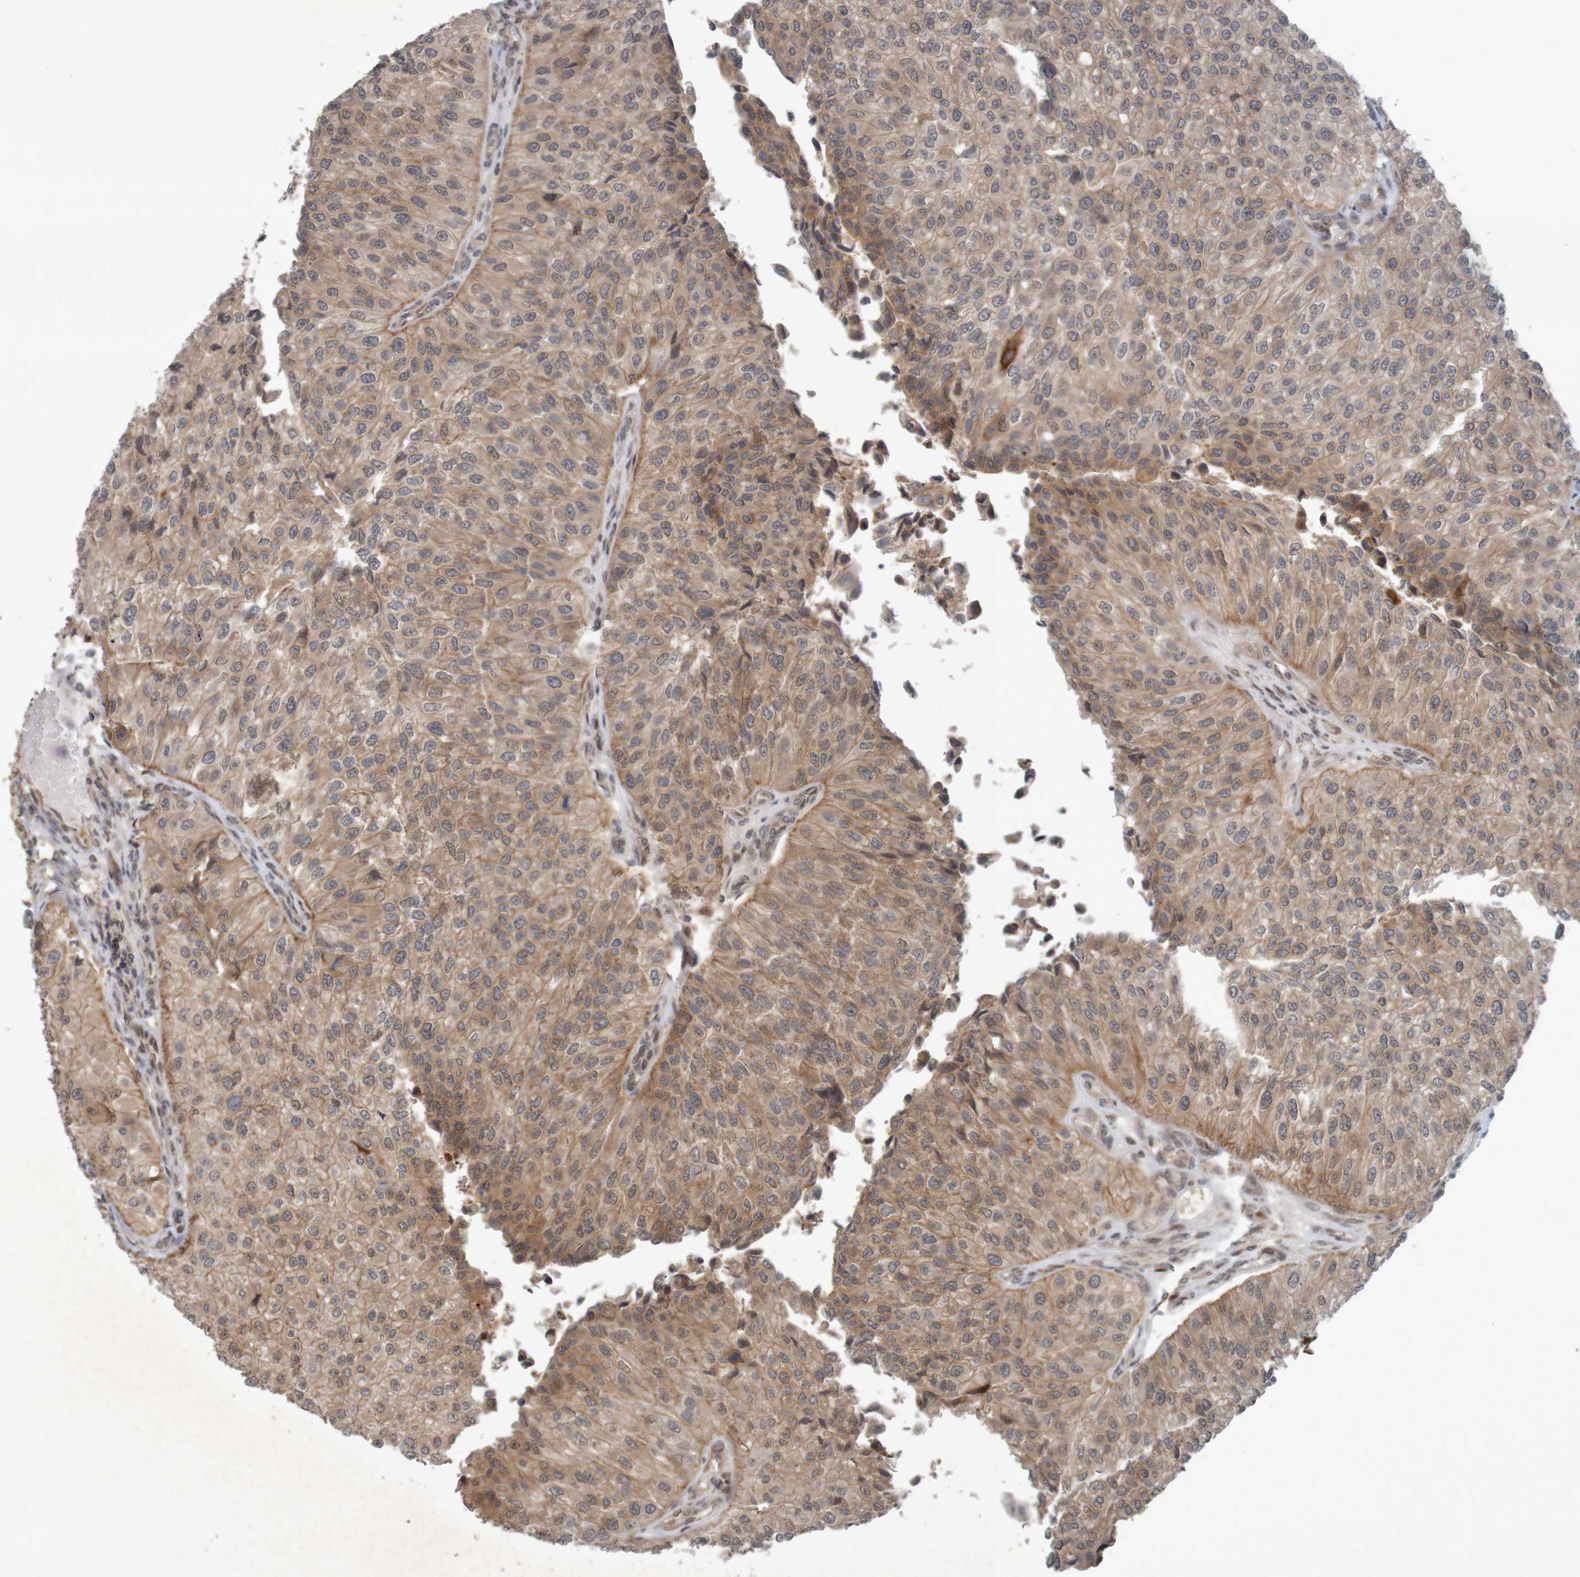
{"staining": {"intensity": "moderate", "quantity": ">75%", "location": "cytoplasmic/membranous"}, "tissue": "urothelial cancer", "cell_type": "Tumor cells", "image_type": "cancer", "snomed": [{"axis": "morphology", "description": "Urothelial carcinoma, High grade"}, {"axis": "topography", "description": "Kidney"}, {"axis": "topography", "description": "Urinary bladder"}], "caption": "Human urothelial cancer stained with a brown dye displays moderate cytoplasmic/membranous positive staining in about >75% of tumor cells.", "gene": "ARHGEF11", "patient": {"sex": "male", "age": 77}}